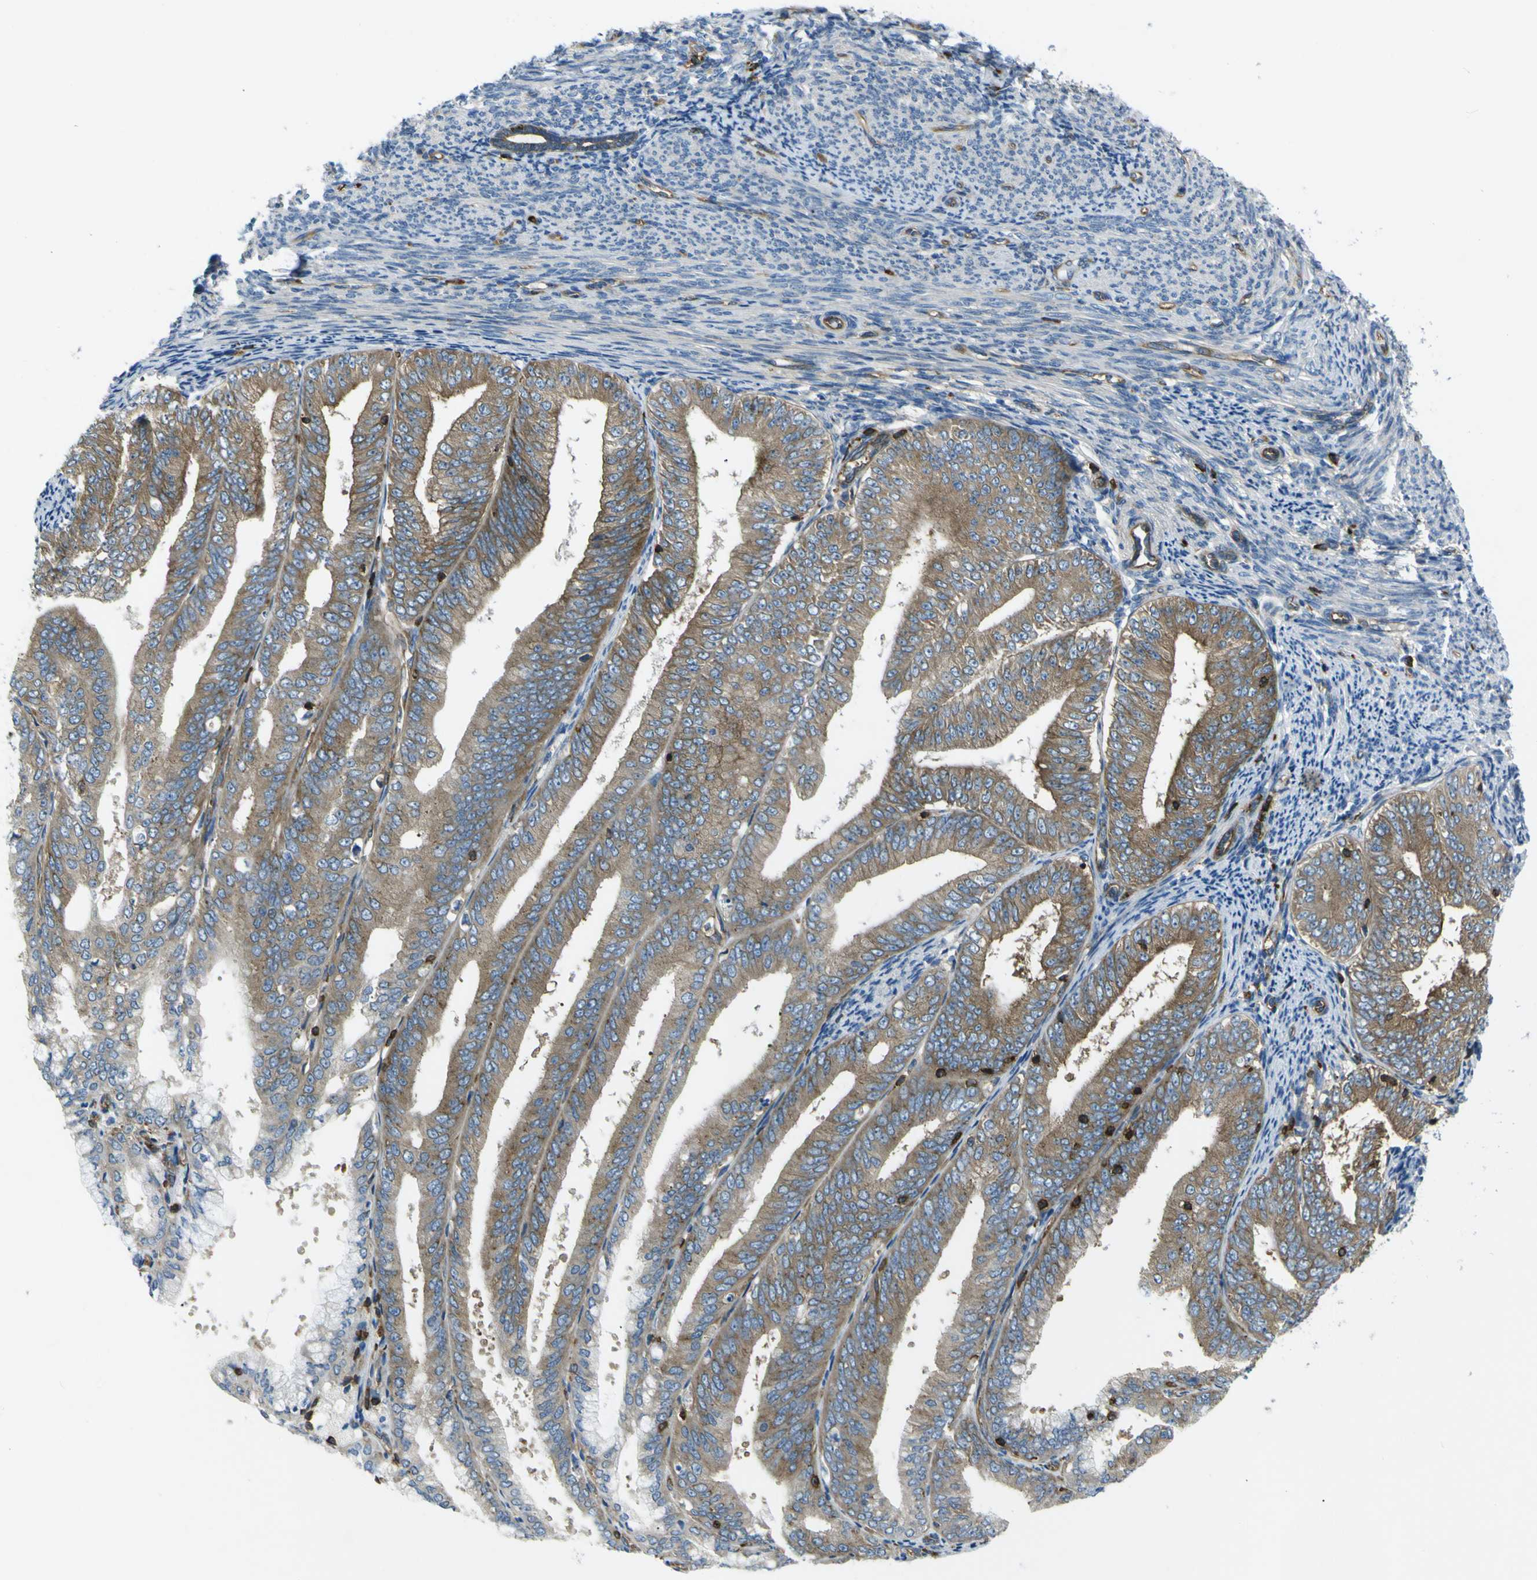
{"staining": {"intensity": "moderate", "quantity": ">75%", "location": "cytoplasmic/membranous"}, "tissue": "endometrial cancer", "cell_type": "Tumor cells", "image_type": "cancer", "snomed": [{"axis": "morphology", "description": "Adenocarcinoma, NOS"}, {"axis": "topography", "description": "Endometrium"}], "caption": "High-magnification brightfield microscopy of endometrial cancer (adenocarcinoma) stained with DAB (brown) and counterstained with hematoxylin (blue). tumor cells exhibit moderate cytoplasmic/membranous positivity is seen in about>75% of cells.", "gene": "ARHGEF1", "patient": {"sex": "female", "age": 63}}